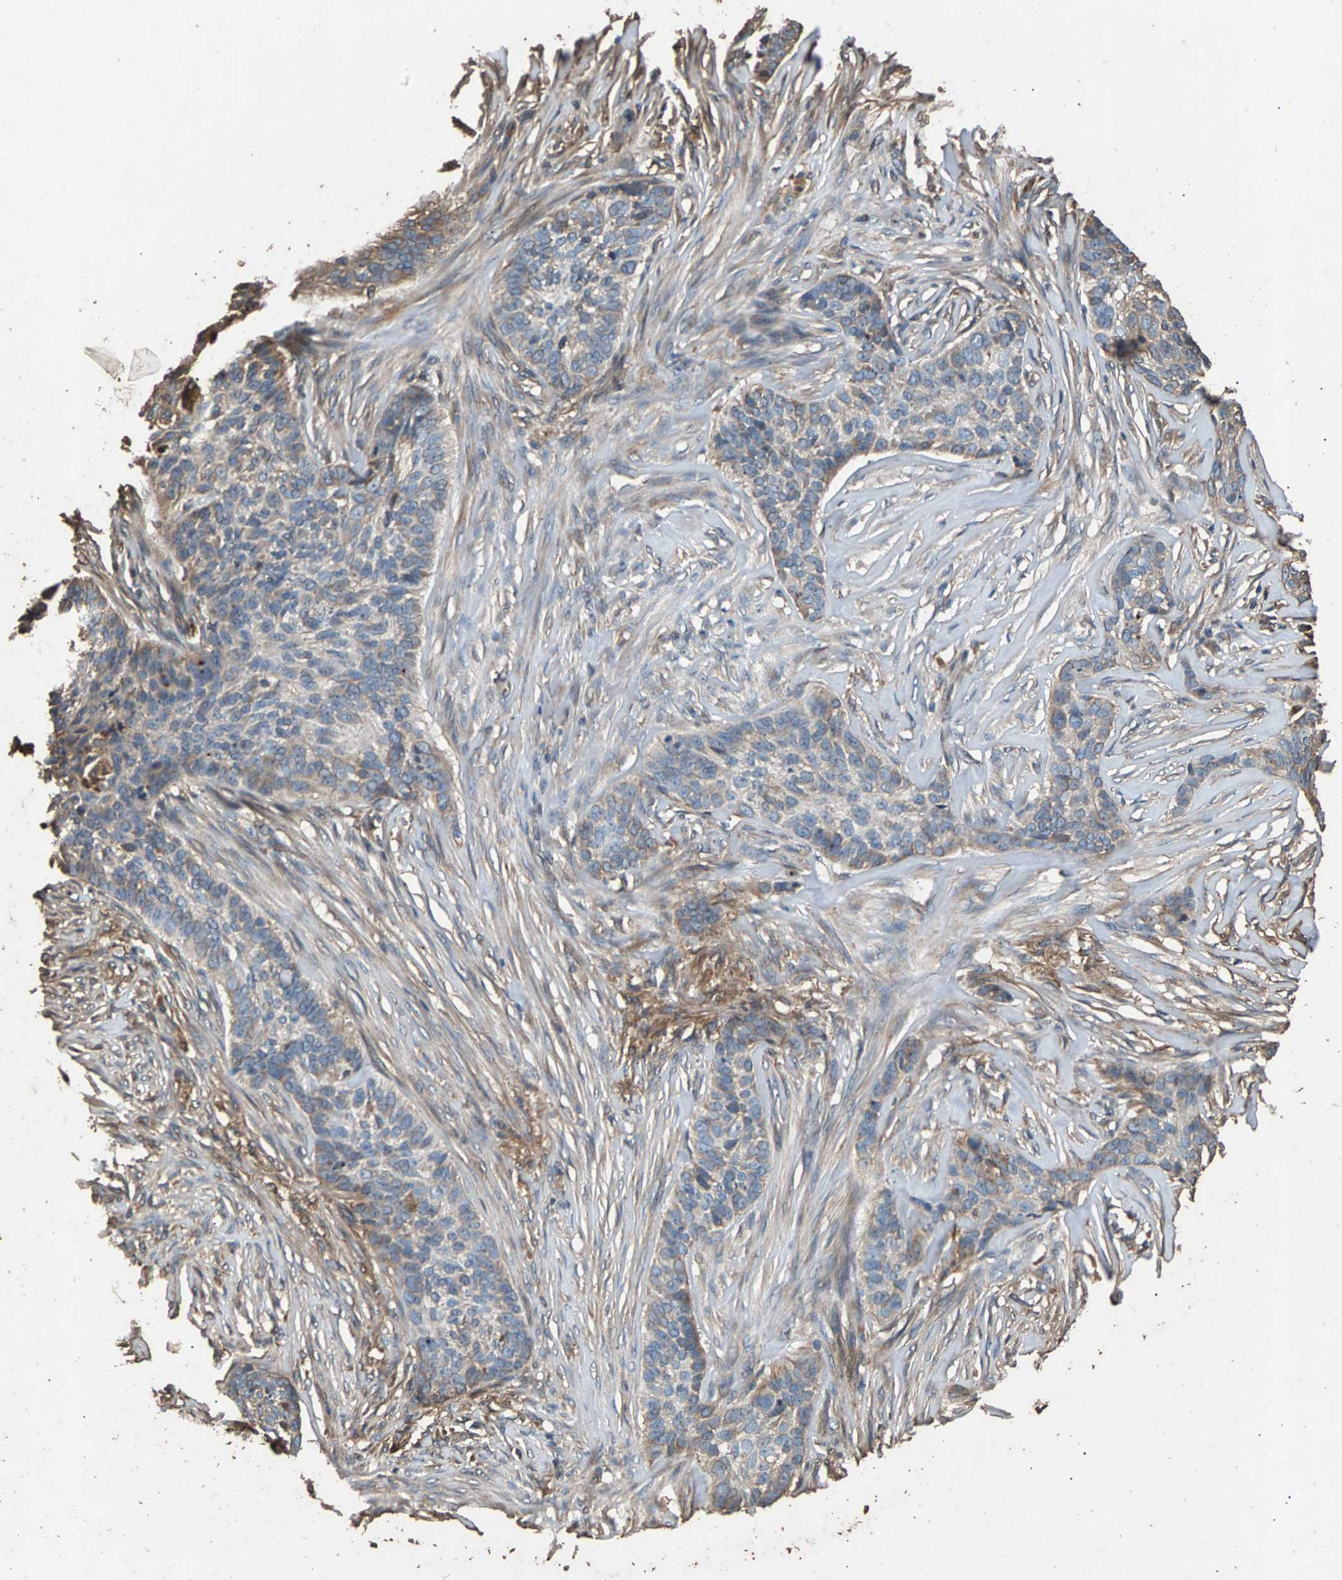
{"staining": {"intensity": "weak", "quantity": "<25%", "location": "cytoplasmic/membranous"}, "tissue": "skin cancer", "cell_type": "Tumor cells", "image_type": "cancer", "snomed": [{"axis": "morphology", "description": "Basal cell carcinoma"}, {"axis": "topography", "description": "Skin"}], "caption": "High magnification brightfield microscopy of basal cell carcinoma (skin) stained with DAB (brown) and counterstained with hematoxylin (blue): tumor cells show no significant expression. Nuclei are stained in blue.", "gene": "MRPL27", "patient": {"sex": "male", "age": 85}}